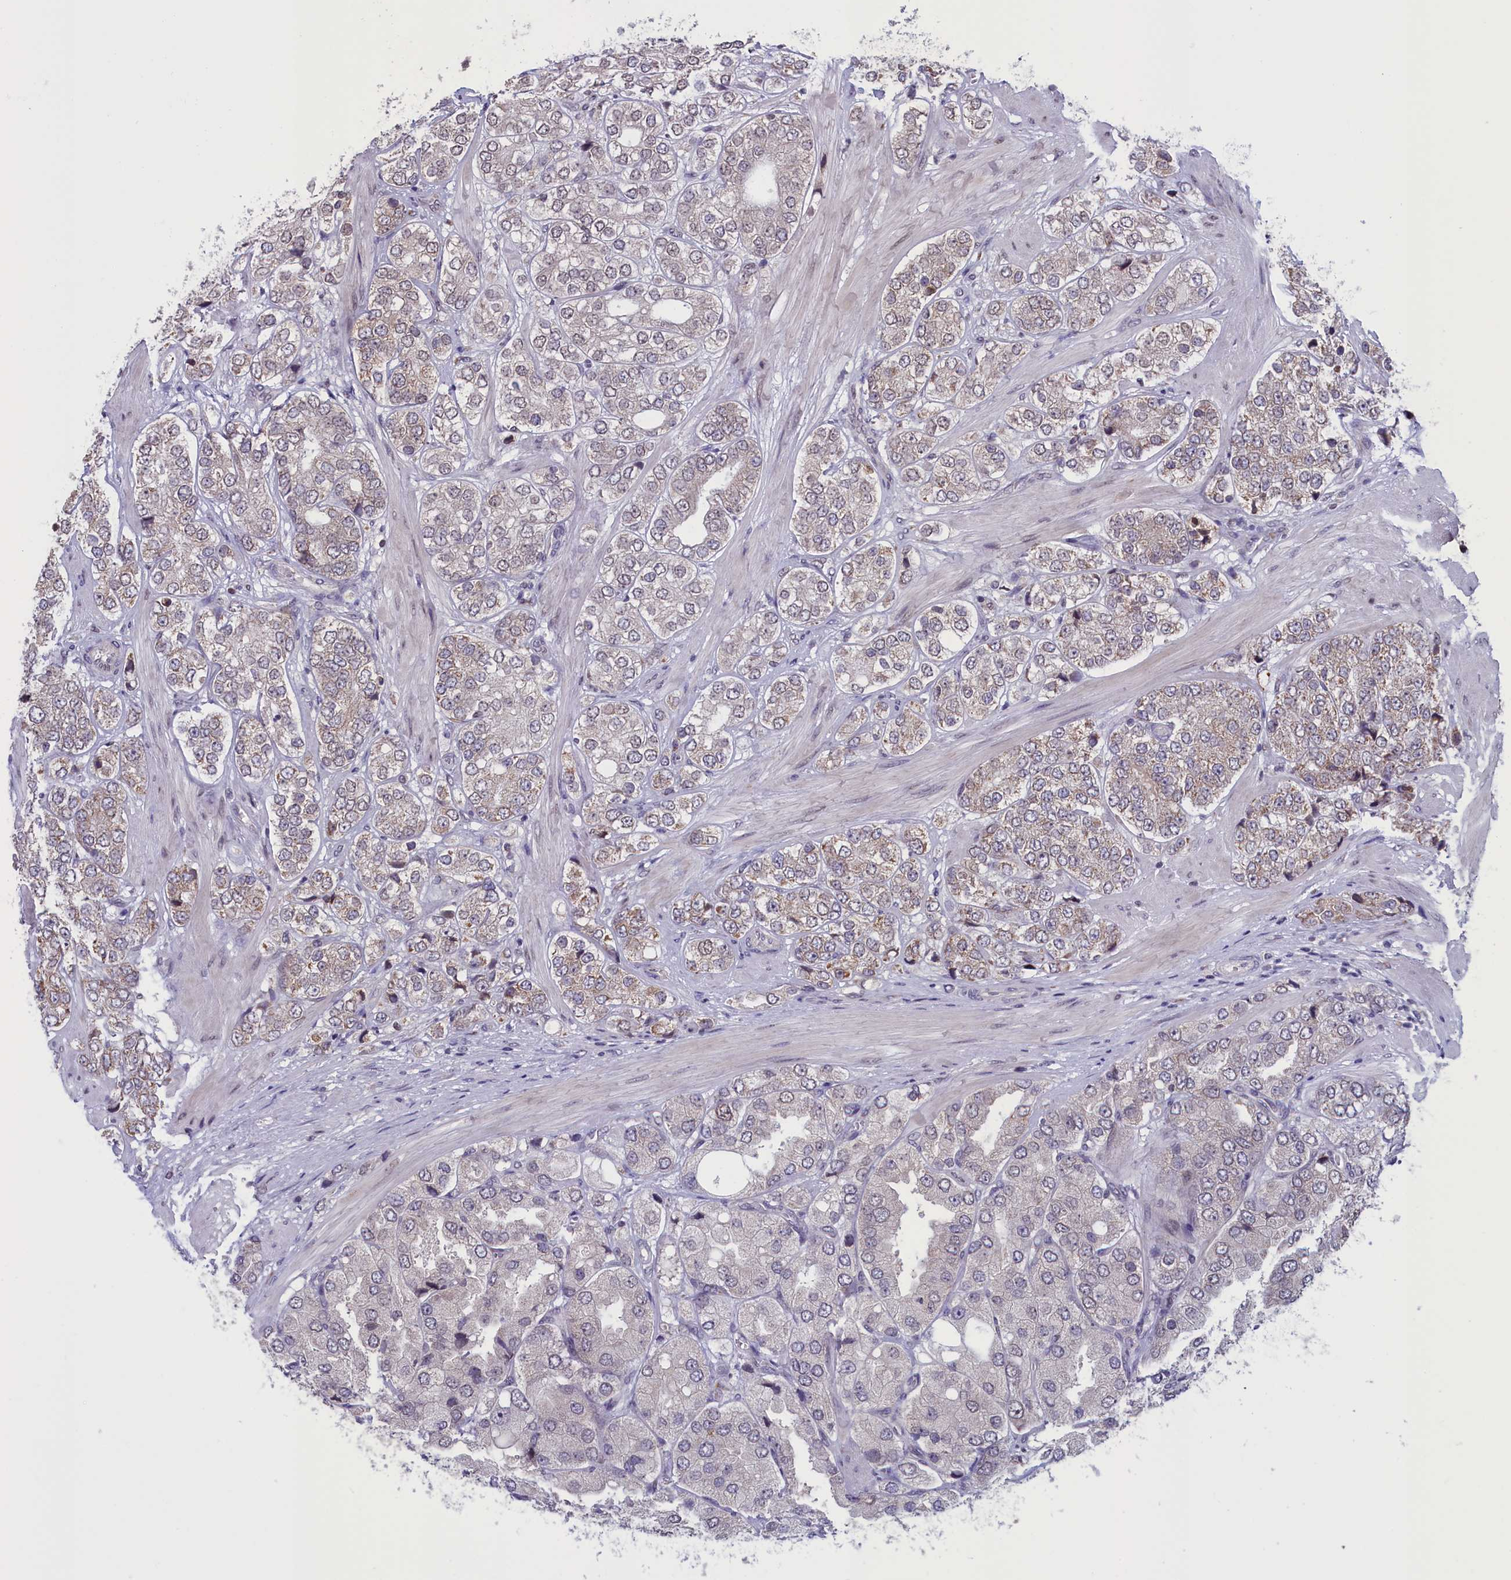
{"staining": {"intensity": "weak", "quantity": "25%-75%", "location": "cytoplasmic/membranous"}, "tissue": "prostate cancer", "cell_type": "Tumor cells", "image_type": "cancer", "snomed": [{"axis": "morphology", "description": "Adenocarcinoma, High grade"}, {"axis": "topography", "description": "Prostate"}], "caption": "Protein analysis of prostate cancer (adenocarcinoma (high-grade)) tissue displays weak cytoplasmic/membranous expression in approximately 25%-75% of tumor cells.", "gene": "PARS2", "patient": {"sex": "male", "age": 50}}